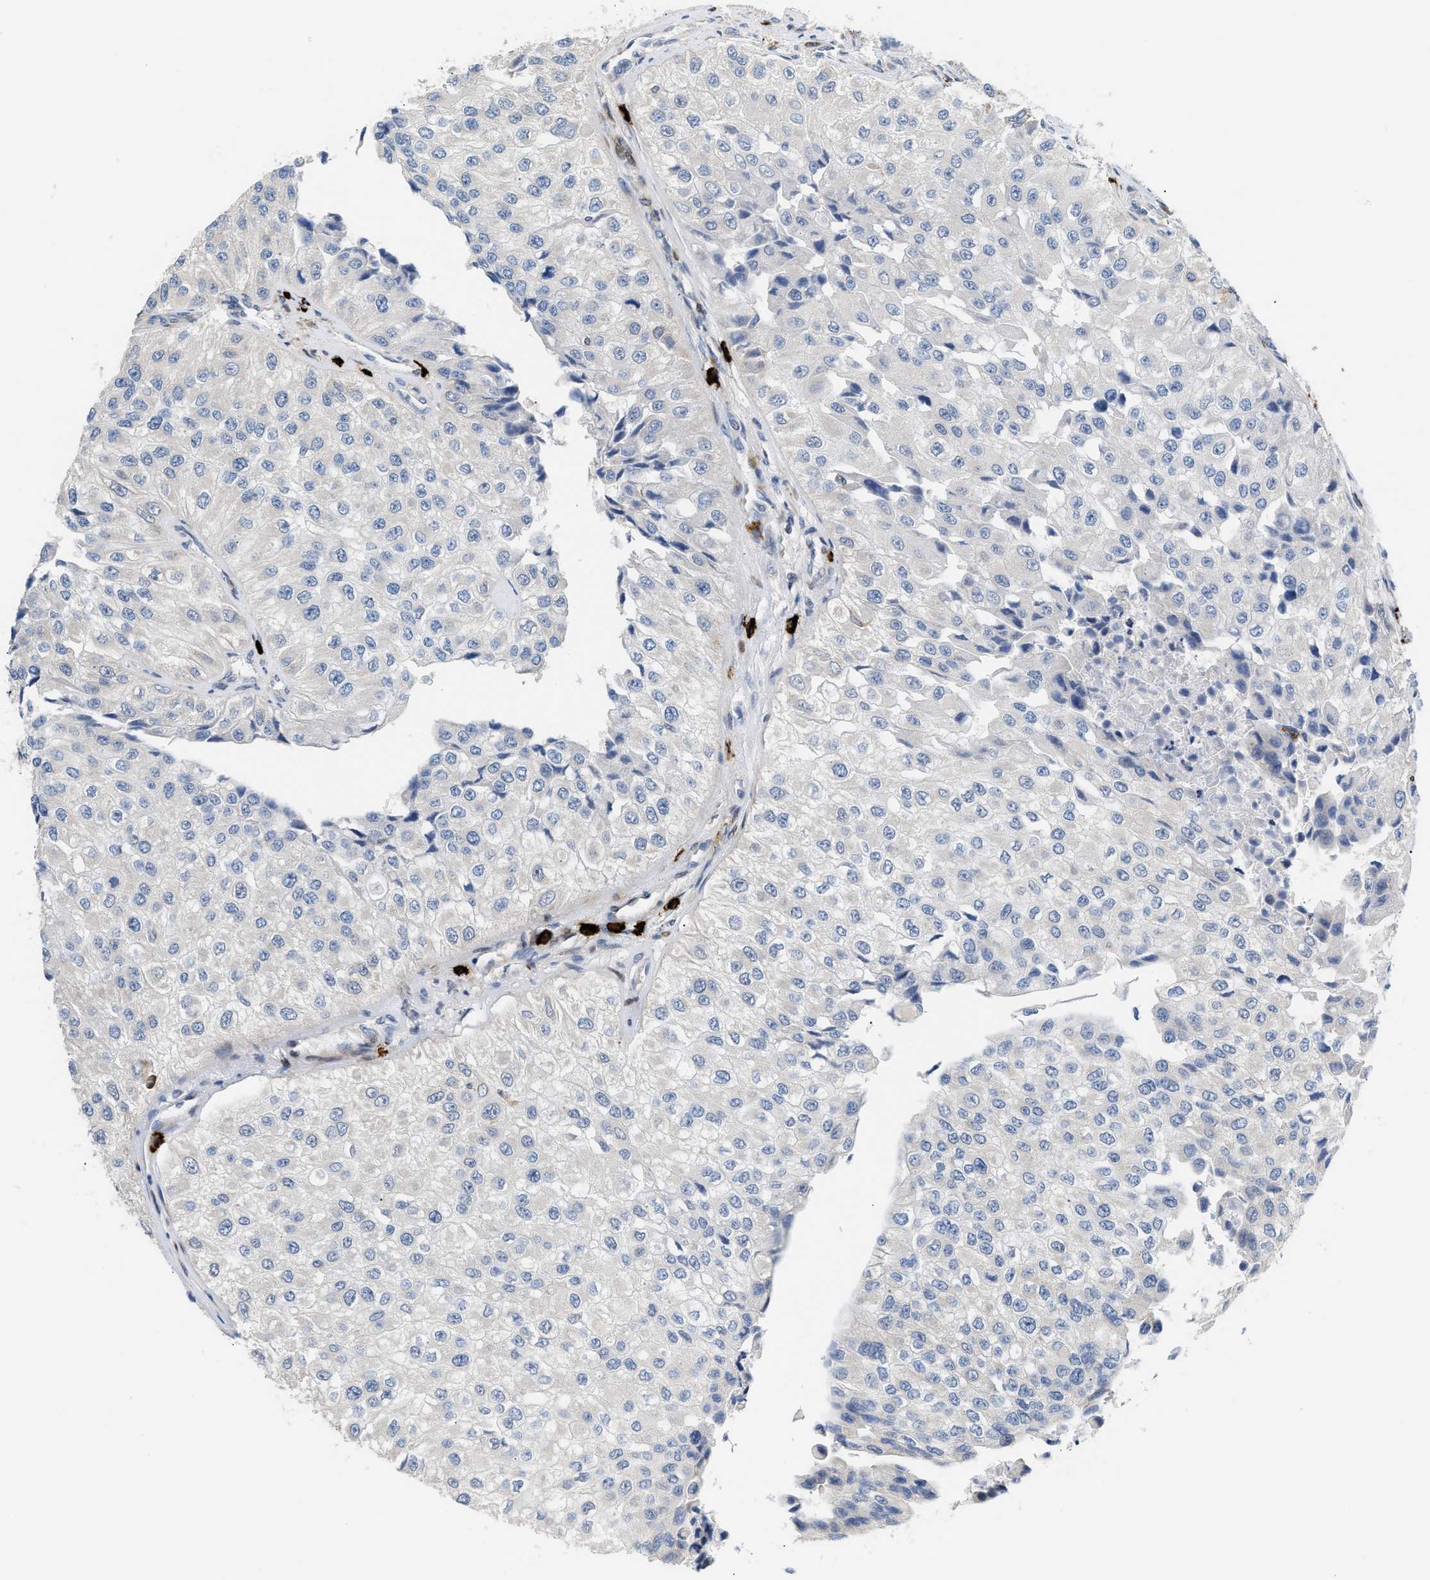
{"staining": {"intensity": "negative", "quantity": "none", "location": "none"}, "tissue": "urothelial cancer", "cell_type": "Tumor cells", "image_type": "cancer", "snomed": [{"axis": "morphology", "description": "Urothelial carcinoma, High grade"}, {"axis": "topography", "description": "Kidney"}, {"axis": "topography", "description": "Urinary bladder"}], "caption": "This is an immunohistochemistry (IHC) image of urothelial cancer. There is no expression in tumor cells.", "gene": "ATP9A", "patient": {"sex": "male", "age": 77}}